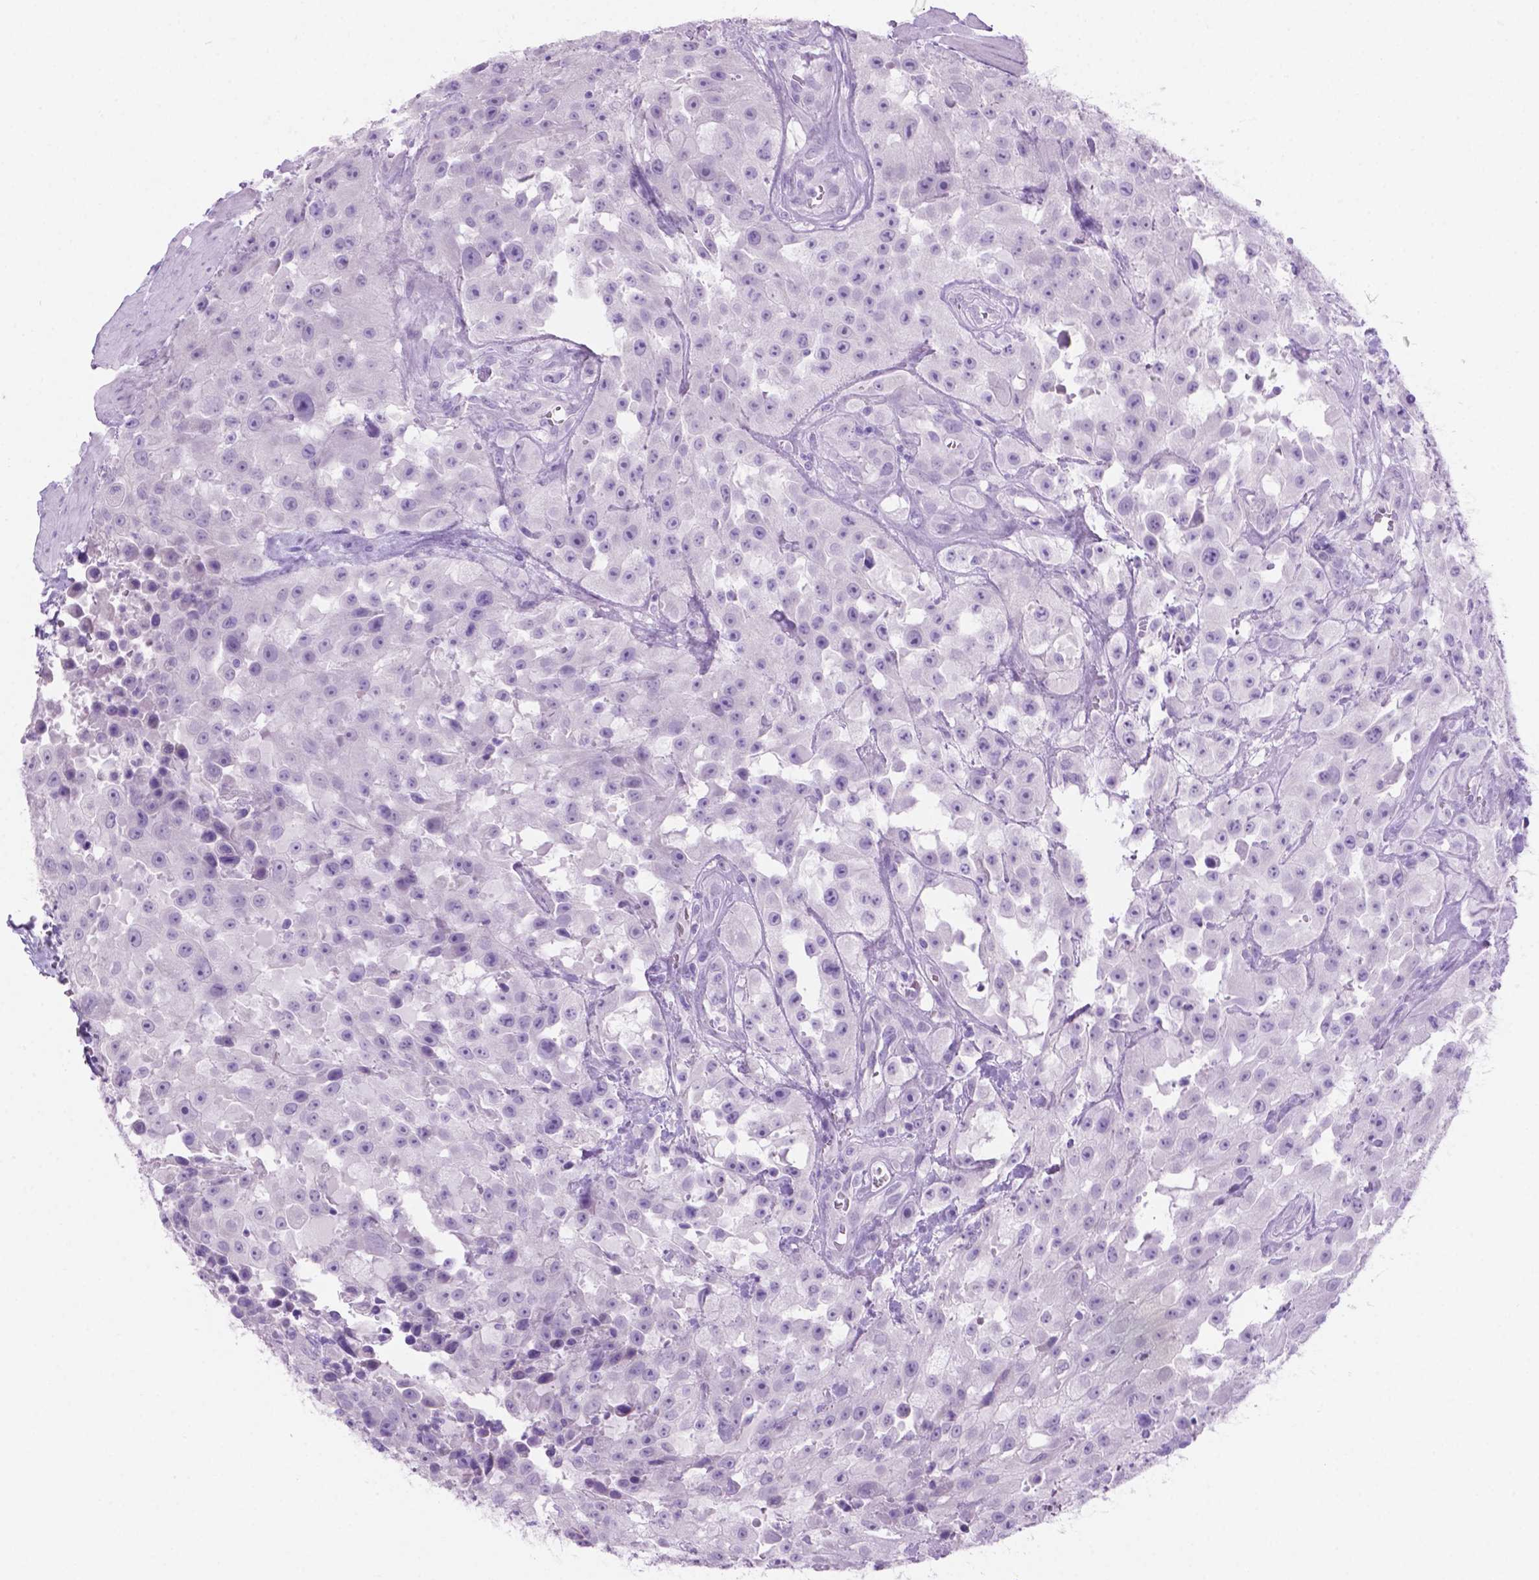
{"staining": {"intensity": "negative", "quantity": "none", "location": "none"}, "tissue": "urothelial cancer", "cell_type": "Tumor cells", "image_type": "cancer", "snomed": [{"axis": "morphology", "description": "Urothelial carcinoma, High grade"}, {"axis": "topography", "description": "Urinary bladder"}], "caption": "This micrograph is of urothelial carcinoma (high-grade) stained with immunohistochemistry to label a protein in brown with the nuclei are counter-stained blue. There is no expression in tumor cells.", "gene": "GRIN2B", "patient": {"sex": "male", "age": 79}}